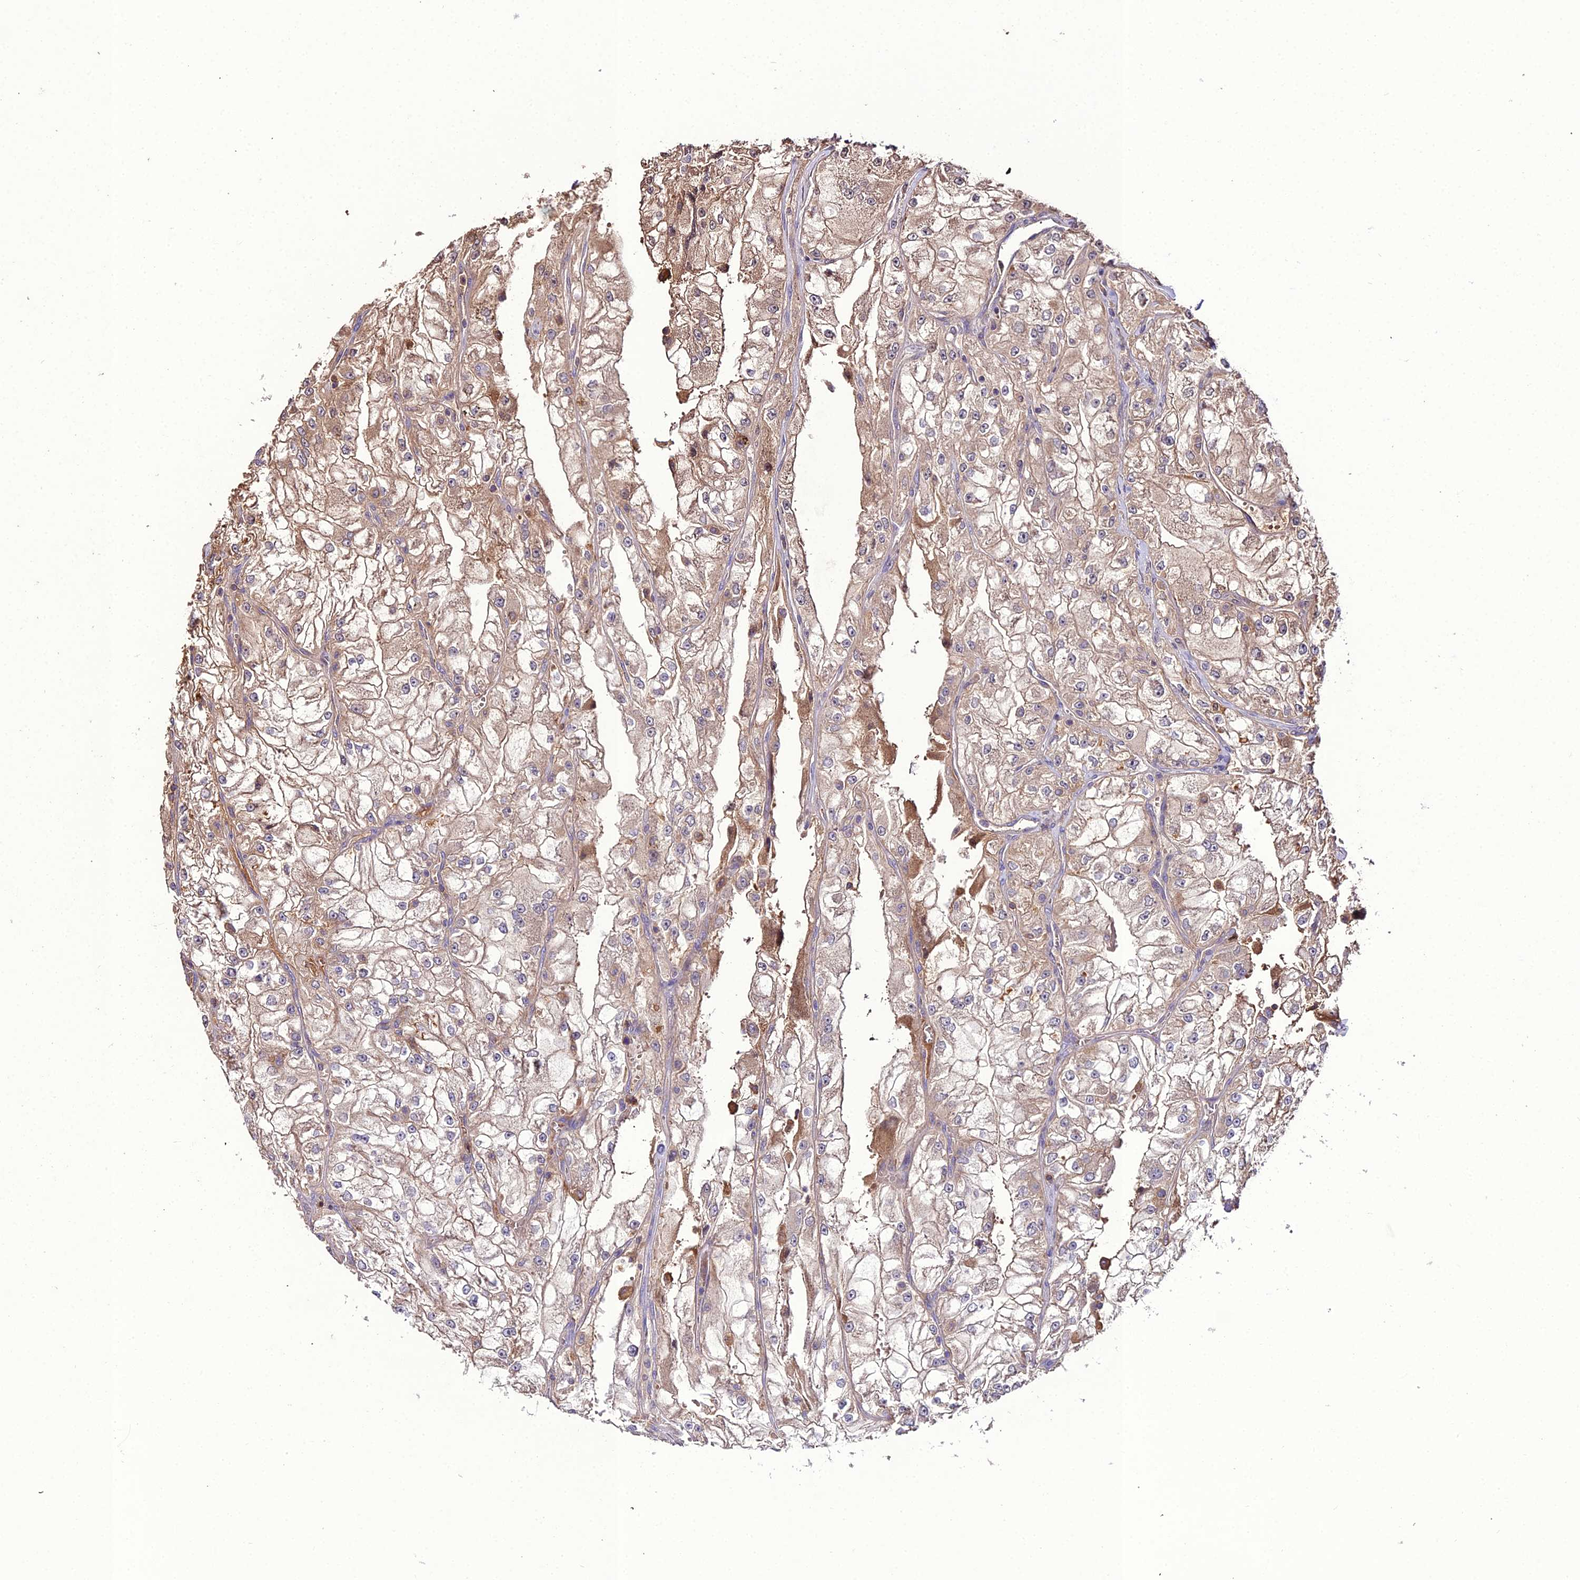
{"staining": {"intensity": "weak", "quantity": ">75%", "location": "cytoplasmic/membranous"}, "tissue": "renal cancer", "cell_type": "Tumor cells", "image_type": "cancer", "snomed": [{"axis": "morphology", "description": "Adenocarcinoma, NOS"}, {"axis": "topography", "description": "Kidney"}], "caption": "Immunohistochemistry micrograph of neoplastic tissue: renal cancer (adenocarcinoma) stained using immunohistochemistry reveals low levels of weak protein expression localized specifically in the cytoplasmic/membranous of tumor cells, appearing as a cytoplasmic/membranous brown color.", "gene": "KCTD16", "patient": {"sex": "female", "age": 72}}